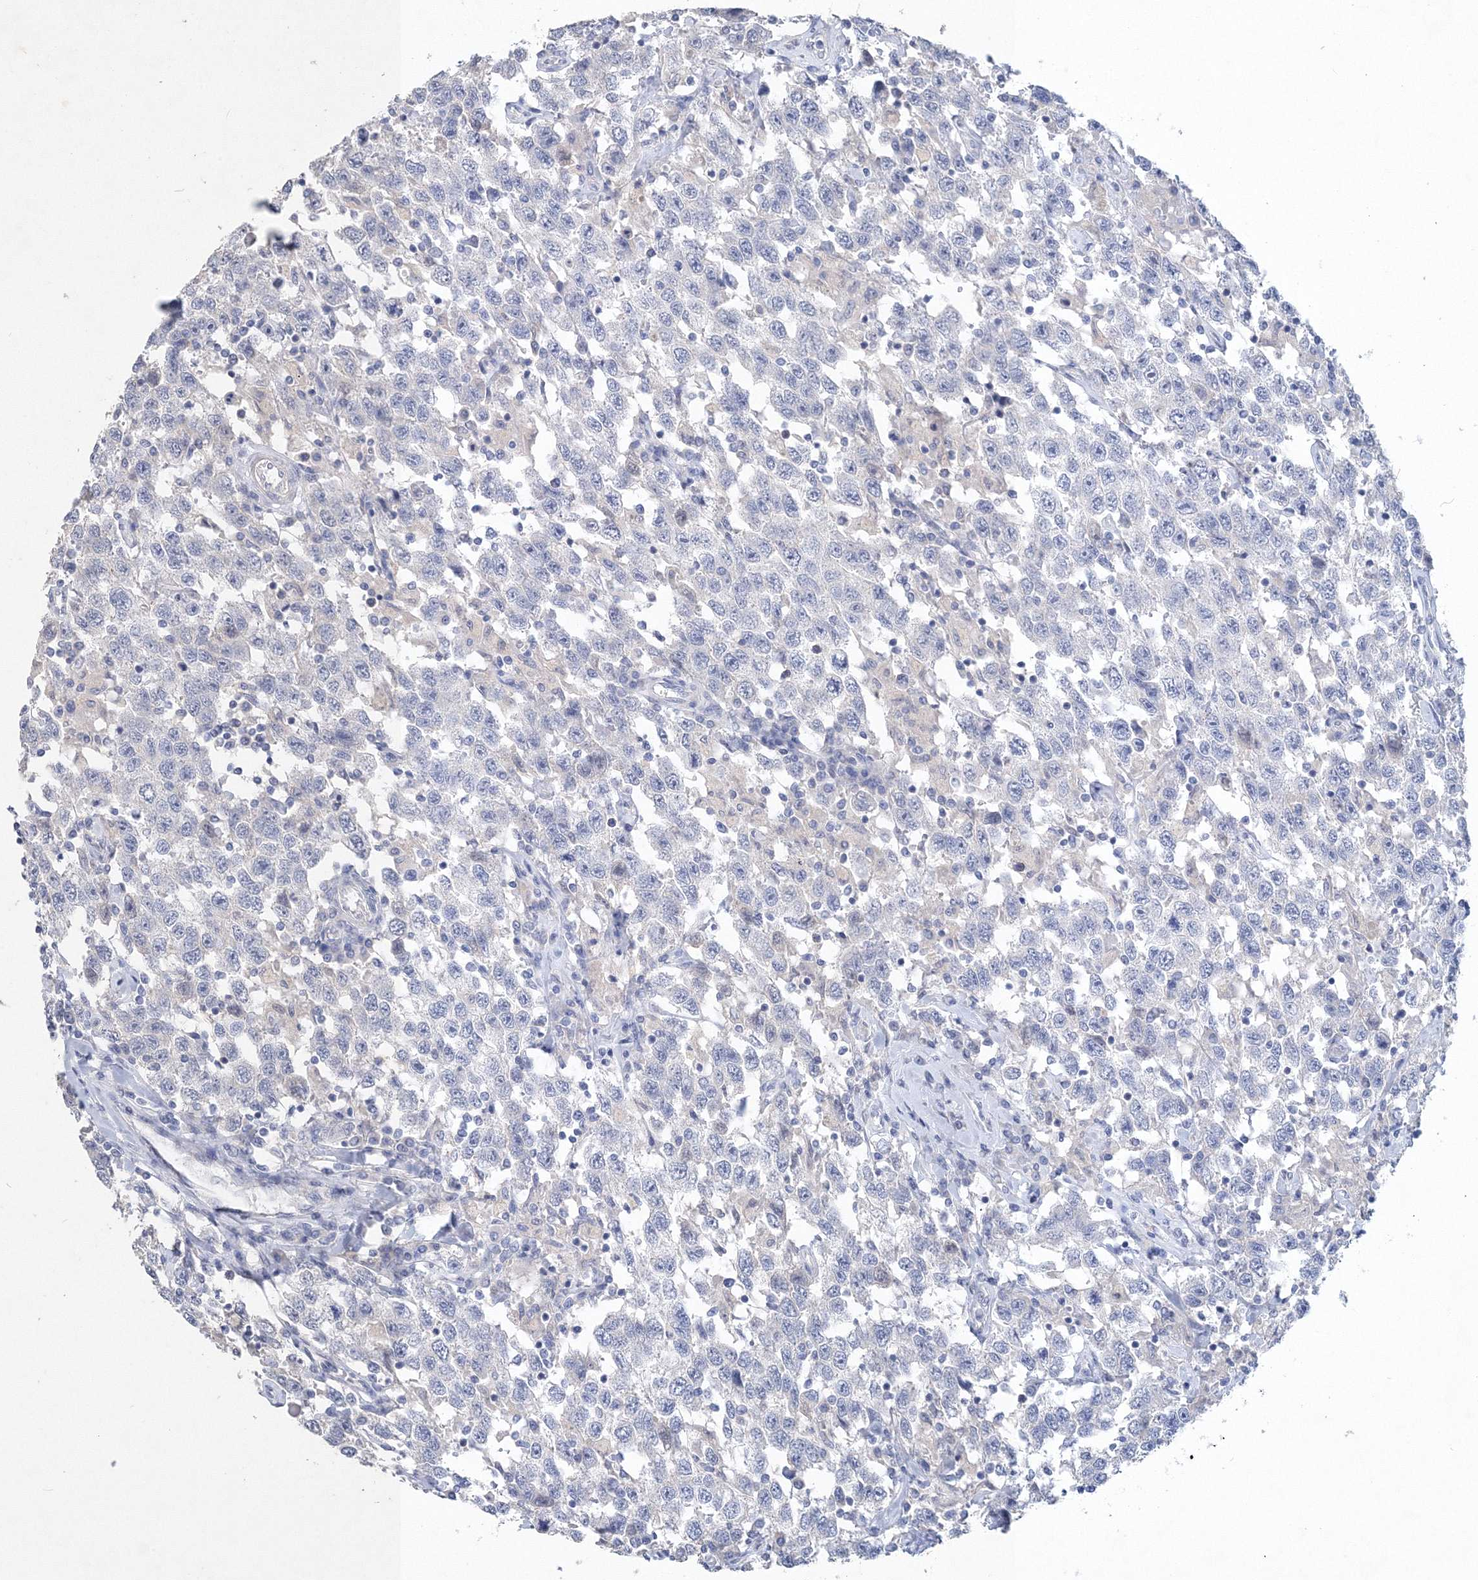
{"staining": {"intensity": "negative", "quantity": "none", "location": "none"}, "tissue": "testis cancer", "cell_type": "Tumor cells", "image_type": "cancer", "snomed": [{"axis": "morphology", "description": "Seminoma, NOS"}, {"axis": "topography", "description": "Testis"}], "caption": "IHC image of neoplastic tissue: testis seminoma stained with DAB (3,3'-diaminobenzidine) reveals no significant protein positivity in tumor cells.", "gene": "OSBPL6", "patient": {"sex": "male", "age": 41}}